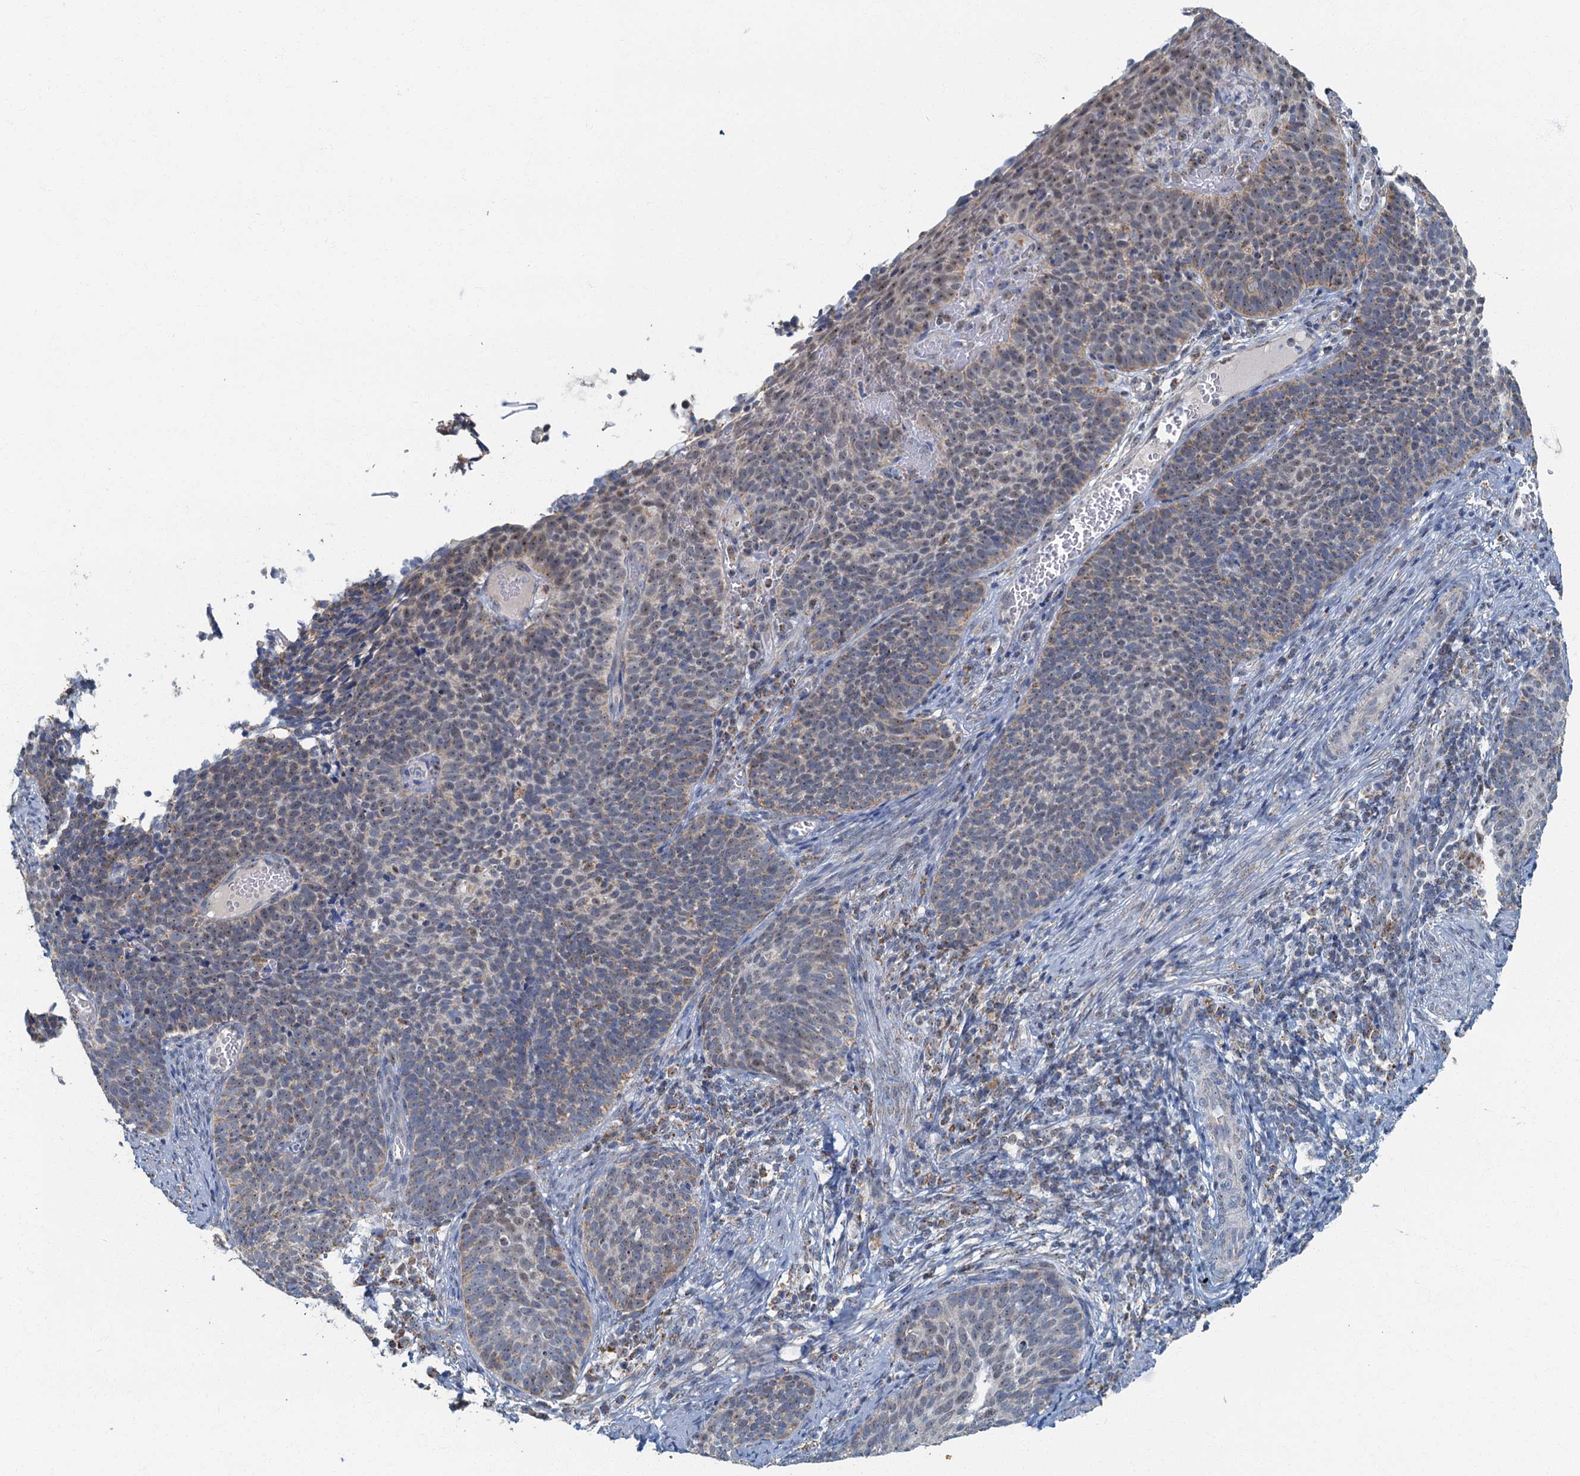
{"staining": {"intensity": "weak", "quantity": "25%-75%", "location": "cytoplasmic/membranous,nuclear"}, "tissue": "cervical cancer", "cell_type": "Tumor cells", "image_type": "cancer", "snomed": [{"axis": "morphology", "description": "Normal tissue, NOS"}, {"axis": "morphology", "description": "Squamous cell carcinoma, NOS"}, {"axis": "topography", "description": "Cervix"}], "caption": "Immunohistochemical staining of human squamous cell carcinoma (cervical) displays low levels of weak cytoplasmic/membranous and nuclear staining in approximately 25%-75% of tumor cells.", "gene": "RAD9B", "patient": {"sex": "female", "age": 39}}